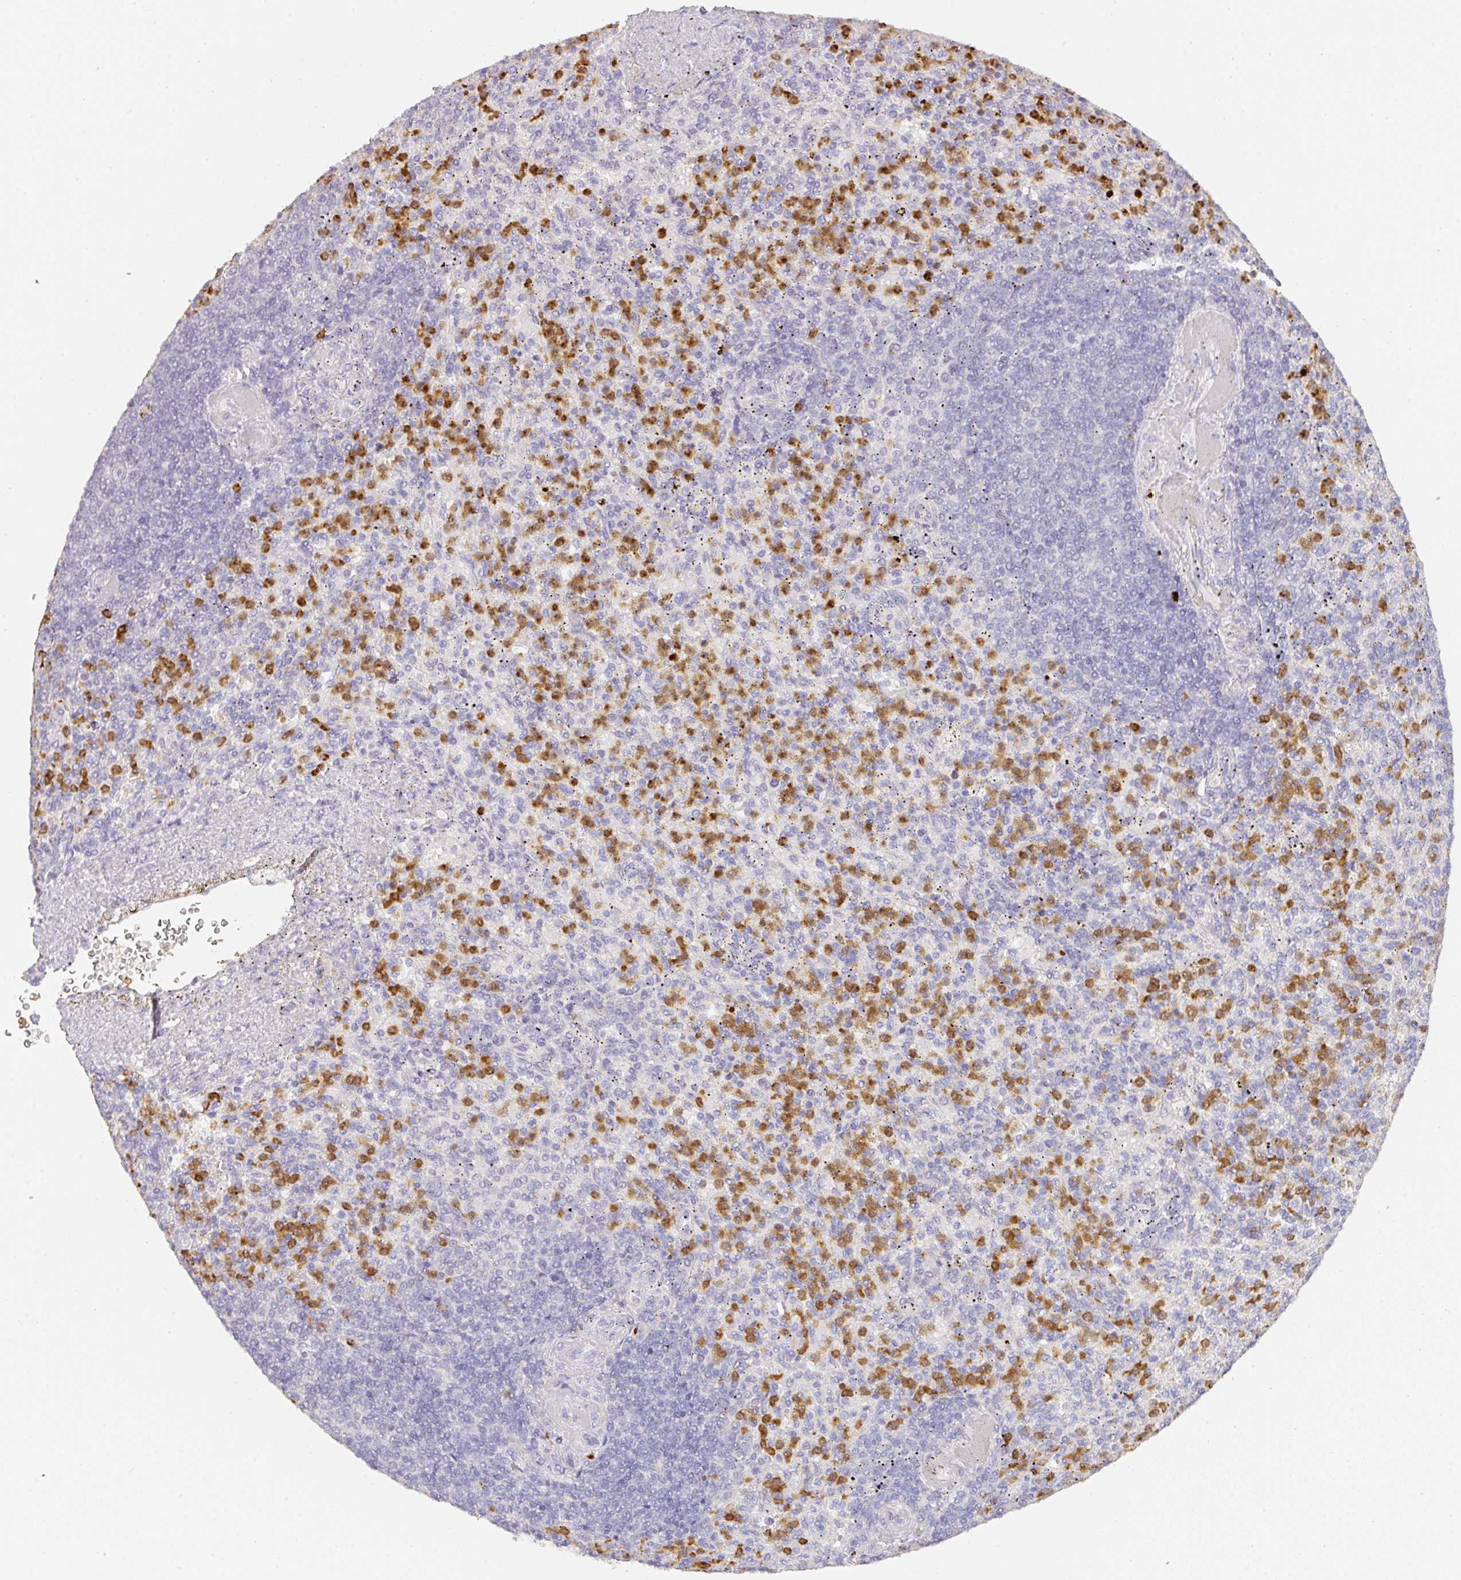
{"staining": {"intensity": "moderate", "quantity": "25%-75%", "location": "cytoplasmic/membranous"}, "tissue": "spleen", "cell_type": "Cells in red pulp", "image_type": "normal", "snomed": [{"axis": "morphology", "description": "Normal tissue, NOS"}, {"axis": "topography", "description": "Spleen"}], "caption": "Immunohistochemical staining of benign spleen displays 25%-75% levels of moderate cytoplasmic/membranous protein positivity in approximately 25%-75% of cells in red pulp.", "gene": "HHEX", "patient": {"sex": "female", "age": 74}}